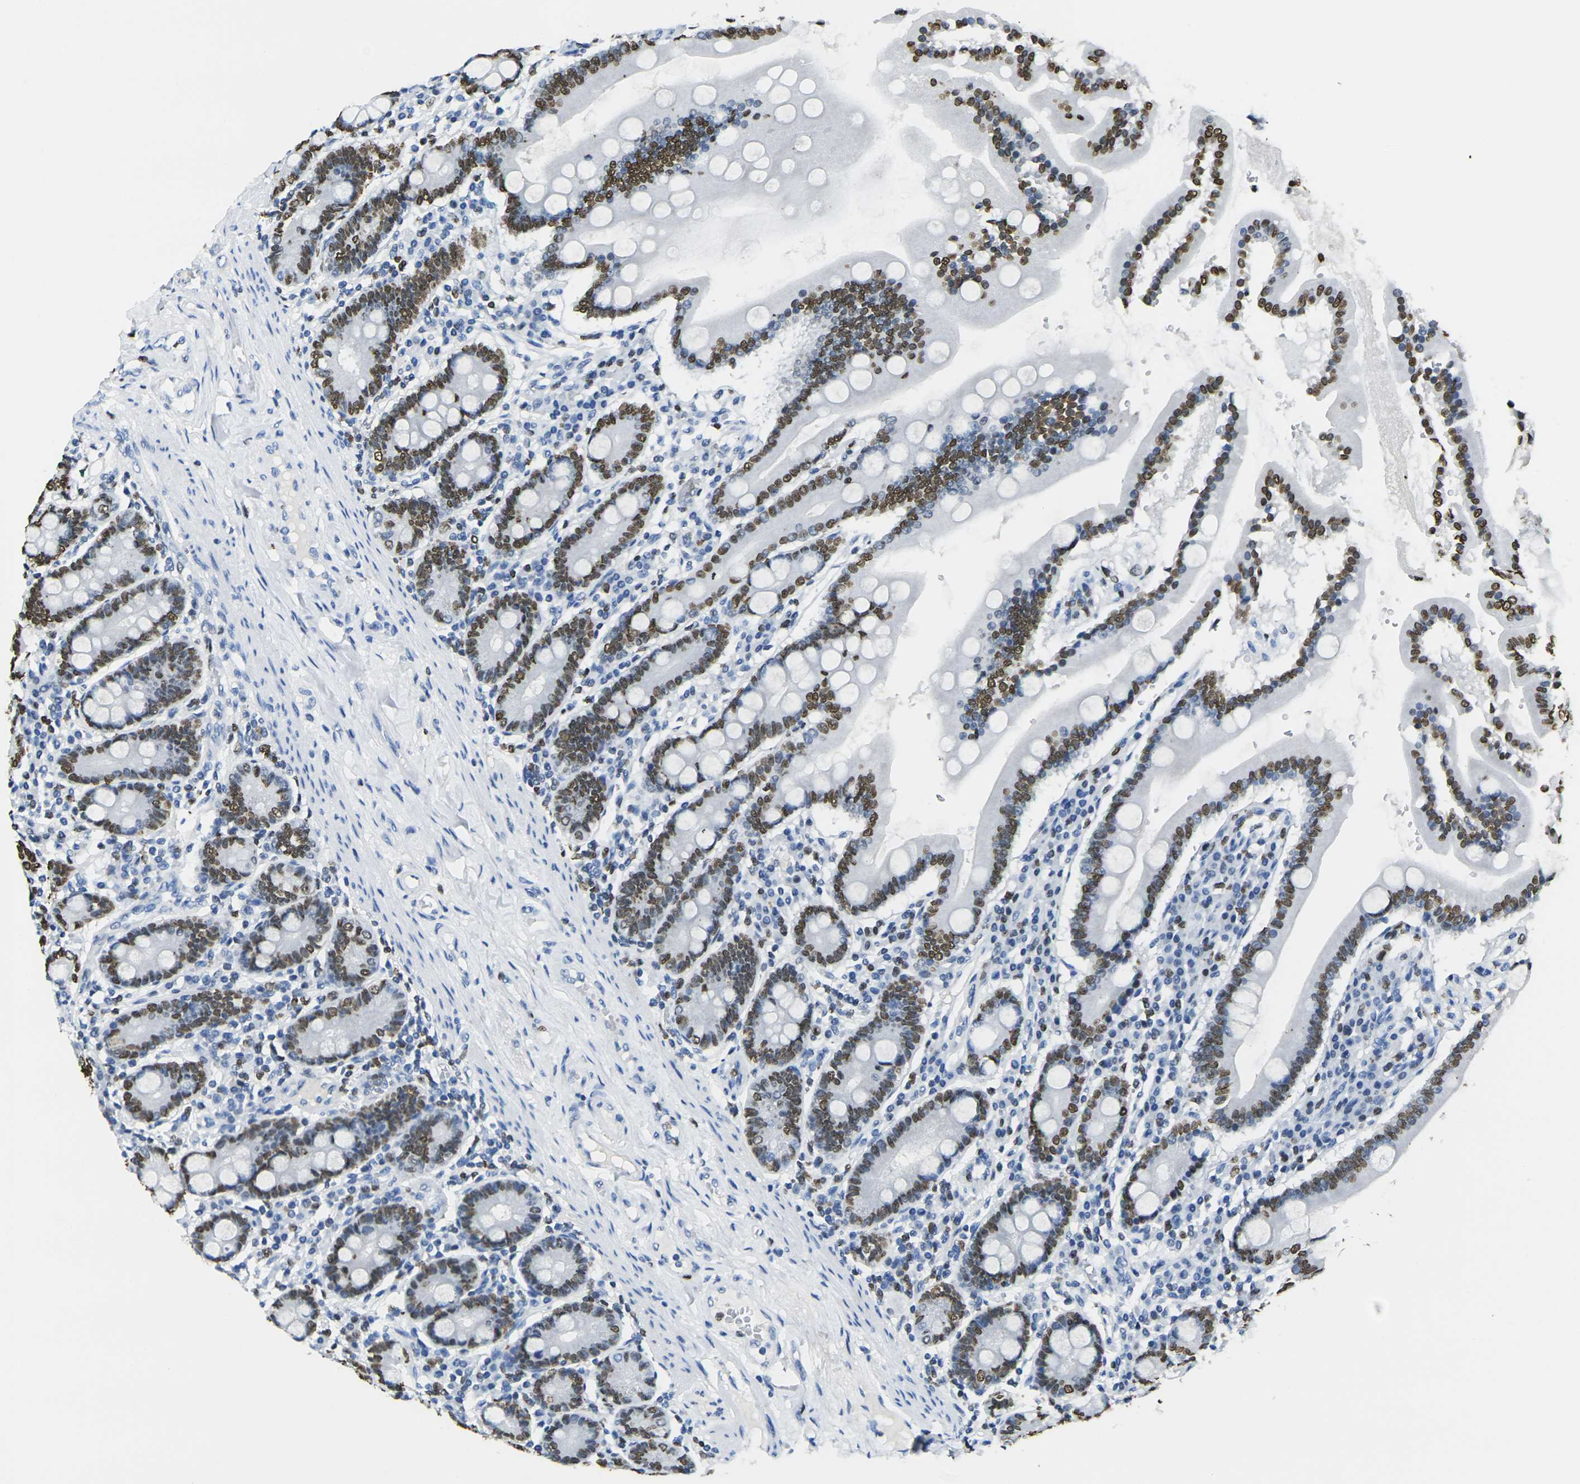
{"staining": {"intensity": "strong", "quantity": ">75%", "location": "nuclear"}, "tissue": "duodenum", "cell_type": "Glandular cells", "image_type": "normal", "snomed": [{"axis": "morphology", "description": "Normal tissue, NOS"}, {"axis": "topography", "description": "Duodenum"}], "caption": "This is a histology image of IHC staining of unremarkable duodenum, which shows strong positivity in the nuclear of glandular cells.", "gene": "DRAXIN", "patient": {"sex": "male", "age": 50}}